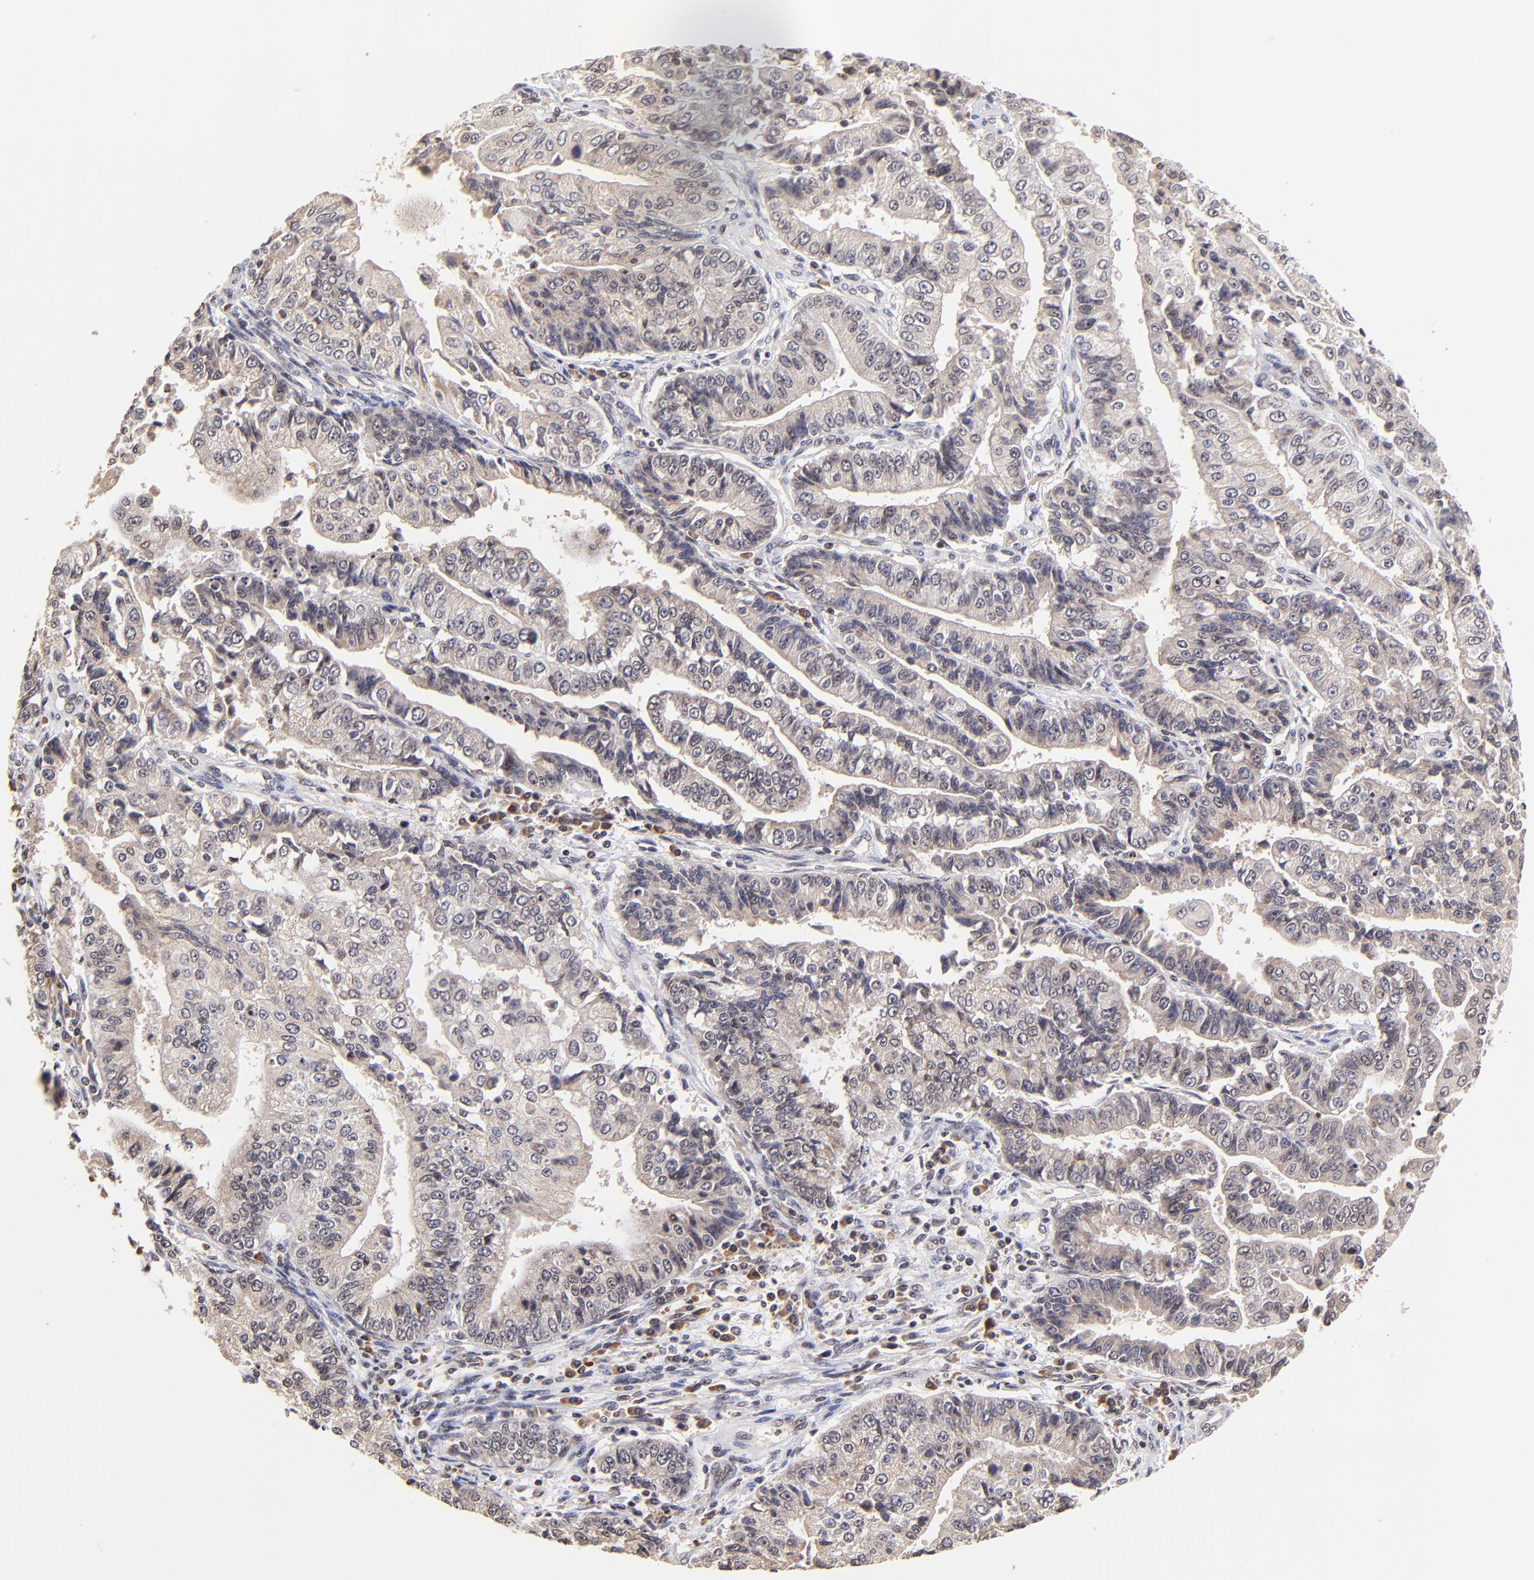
{"staining": {"intensity": "weak", "quantity": ">75%", "location": "cytoplasmic/membranous"}, "tissue": "endometrial cancer", "cell_type": "Tumor cells", "image_type": "cancer", "snomed": [{"axis": "morphology", "description": "Adenocarcinoma, NOS"}, {"axis": "topography", "description": "Endometrium"}], "caption": "DAB (3,3'-diaminobenzidine) immunohistochemical staining of human endometrial adenocarcinoma displays weak cytoplasmic/membranous protein staining in approximately >75% of tumor cells.", "gene": "WDR25", "patient": {"sex": "female", "age": 75}}